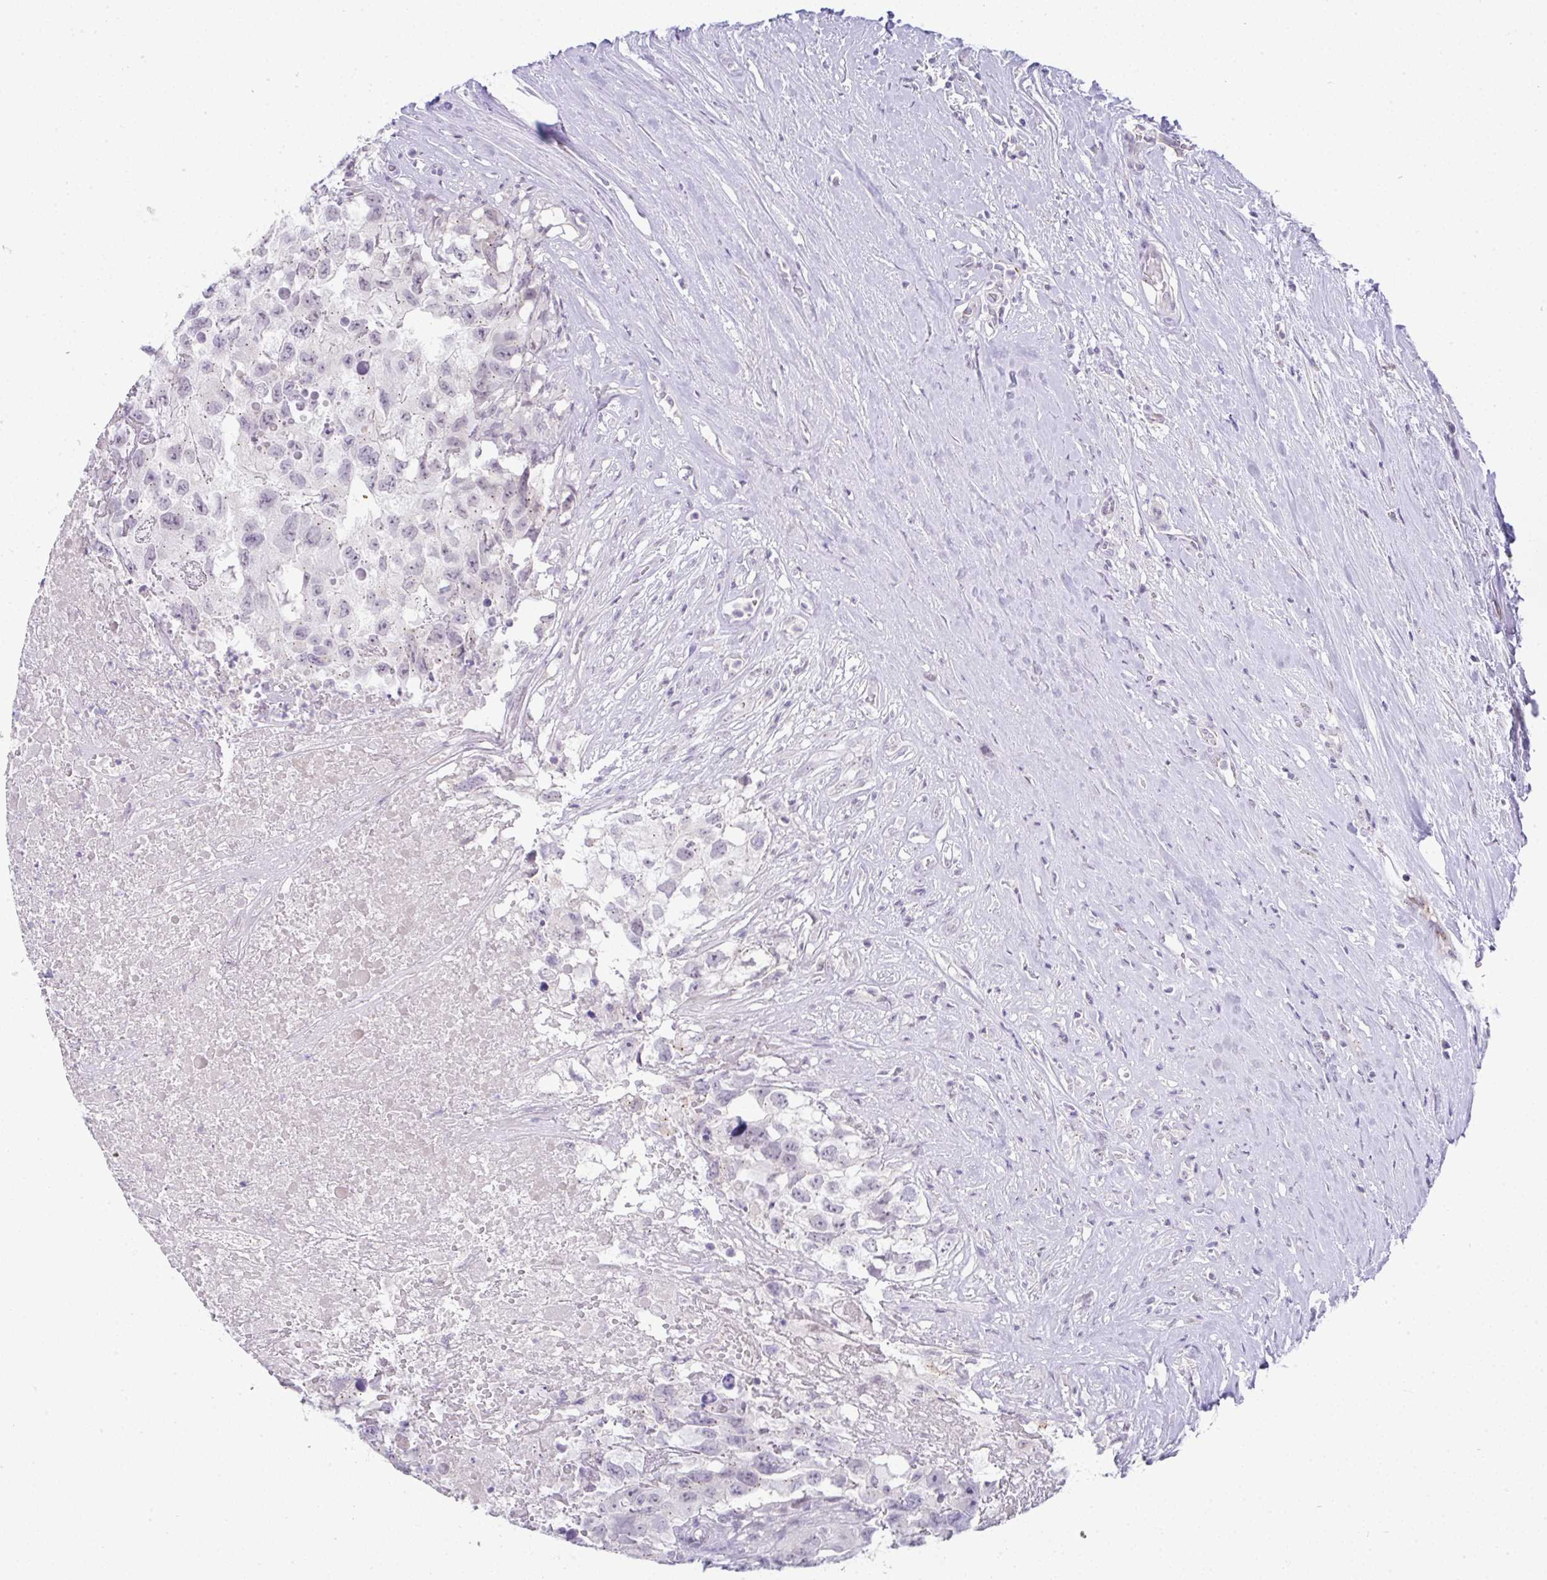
{"staining": {"intensity": "negative", "quantity": "none", "location": "none"}, "tissue": "testis cancer", "cell_type": "Tumor cells", "image_type": "cancer", "snomed": [{"axis": "morphology", "description": "Carcinoma, Embryonal, NOS"}, {"axis": "topography", "description": "Testis"}], "caption": "This is an immunohistochemistry (IHC) micrograph of testis embryonal carcinoma. There is no expression in tumor cells.", "gene": "FAM177A1", "patient": {"sex": "male", "age": 83}}